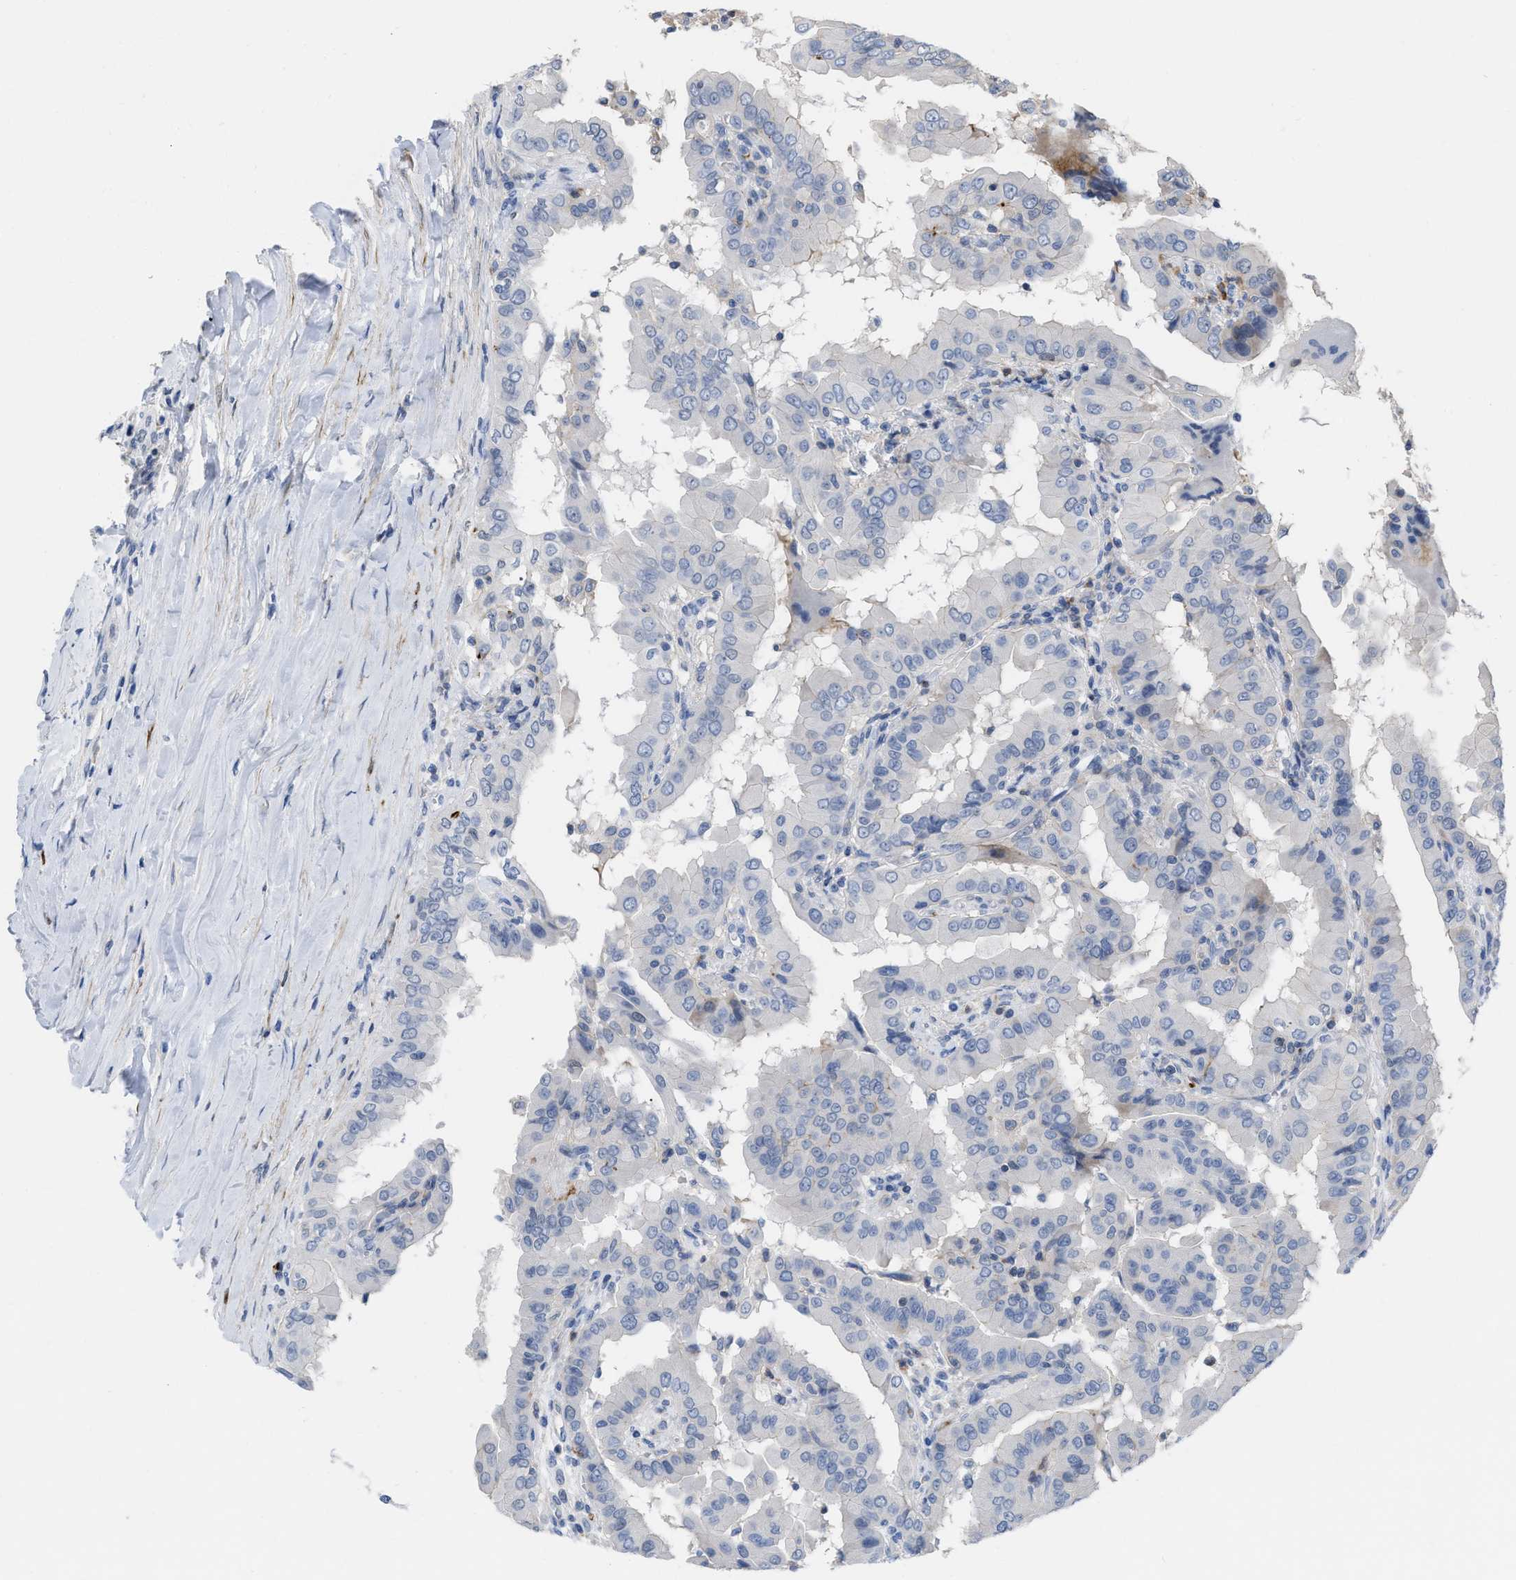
{"staining": {"intensity": "negative", "quantity": "none", "location": "none"}, "tissue": "thyroid cancer", "cell_type": "Tumor cells", "image_type": "cancer", "snomed": [{"axis": "morphology", "description": "Papillary adenocarcinoma, NOS"}, {"axis": "topography", "description": "Thyroid gland"}], "caption": "Tumor cells are negative for protein expression in human thyroid papillary adenocarcinoma.", "gene": "PRMT2", "patient": {"sex": "male", "age": 33}}